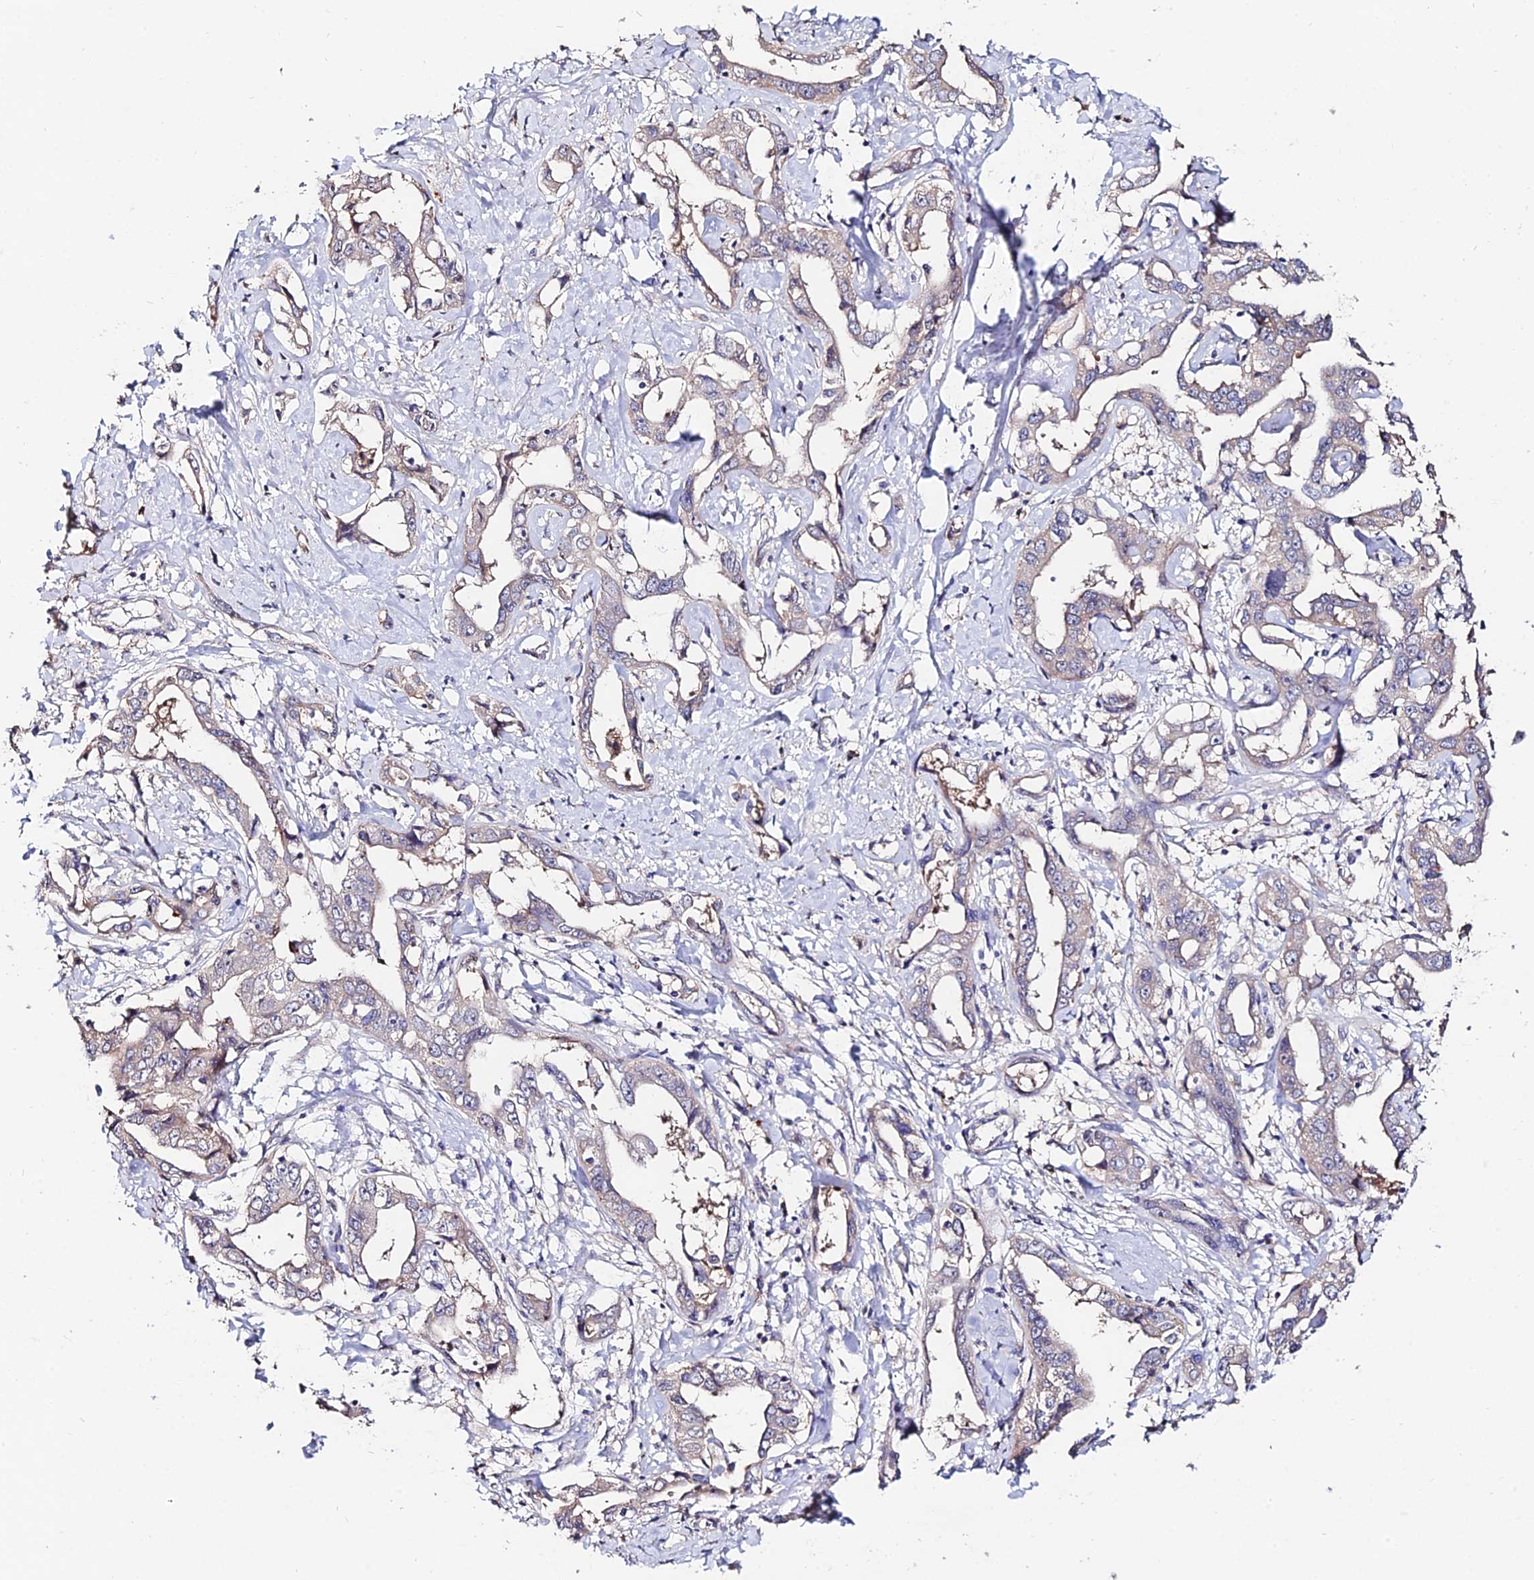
{"staining": {"intensity": "weak", "quantity": "<25%", "location": "cytoplasmic/membranous"}, "tissue": "liver cancer", "cell_type": "Tumor cells", "image_type": "cancer", "snomed": [{"axis": "morphology", "description": "Cholangiocarcinoma"}, {"axis": "topography", "description": "Liver"}], "caption": "Liver cancer was stained to show a protein in brown. There is no significant positivity in tumor cells.", "gene": "ACTR5", "patient": {"sex": "male", "age": 59}}